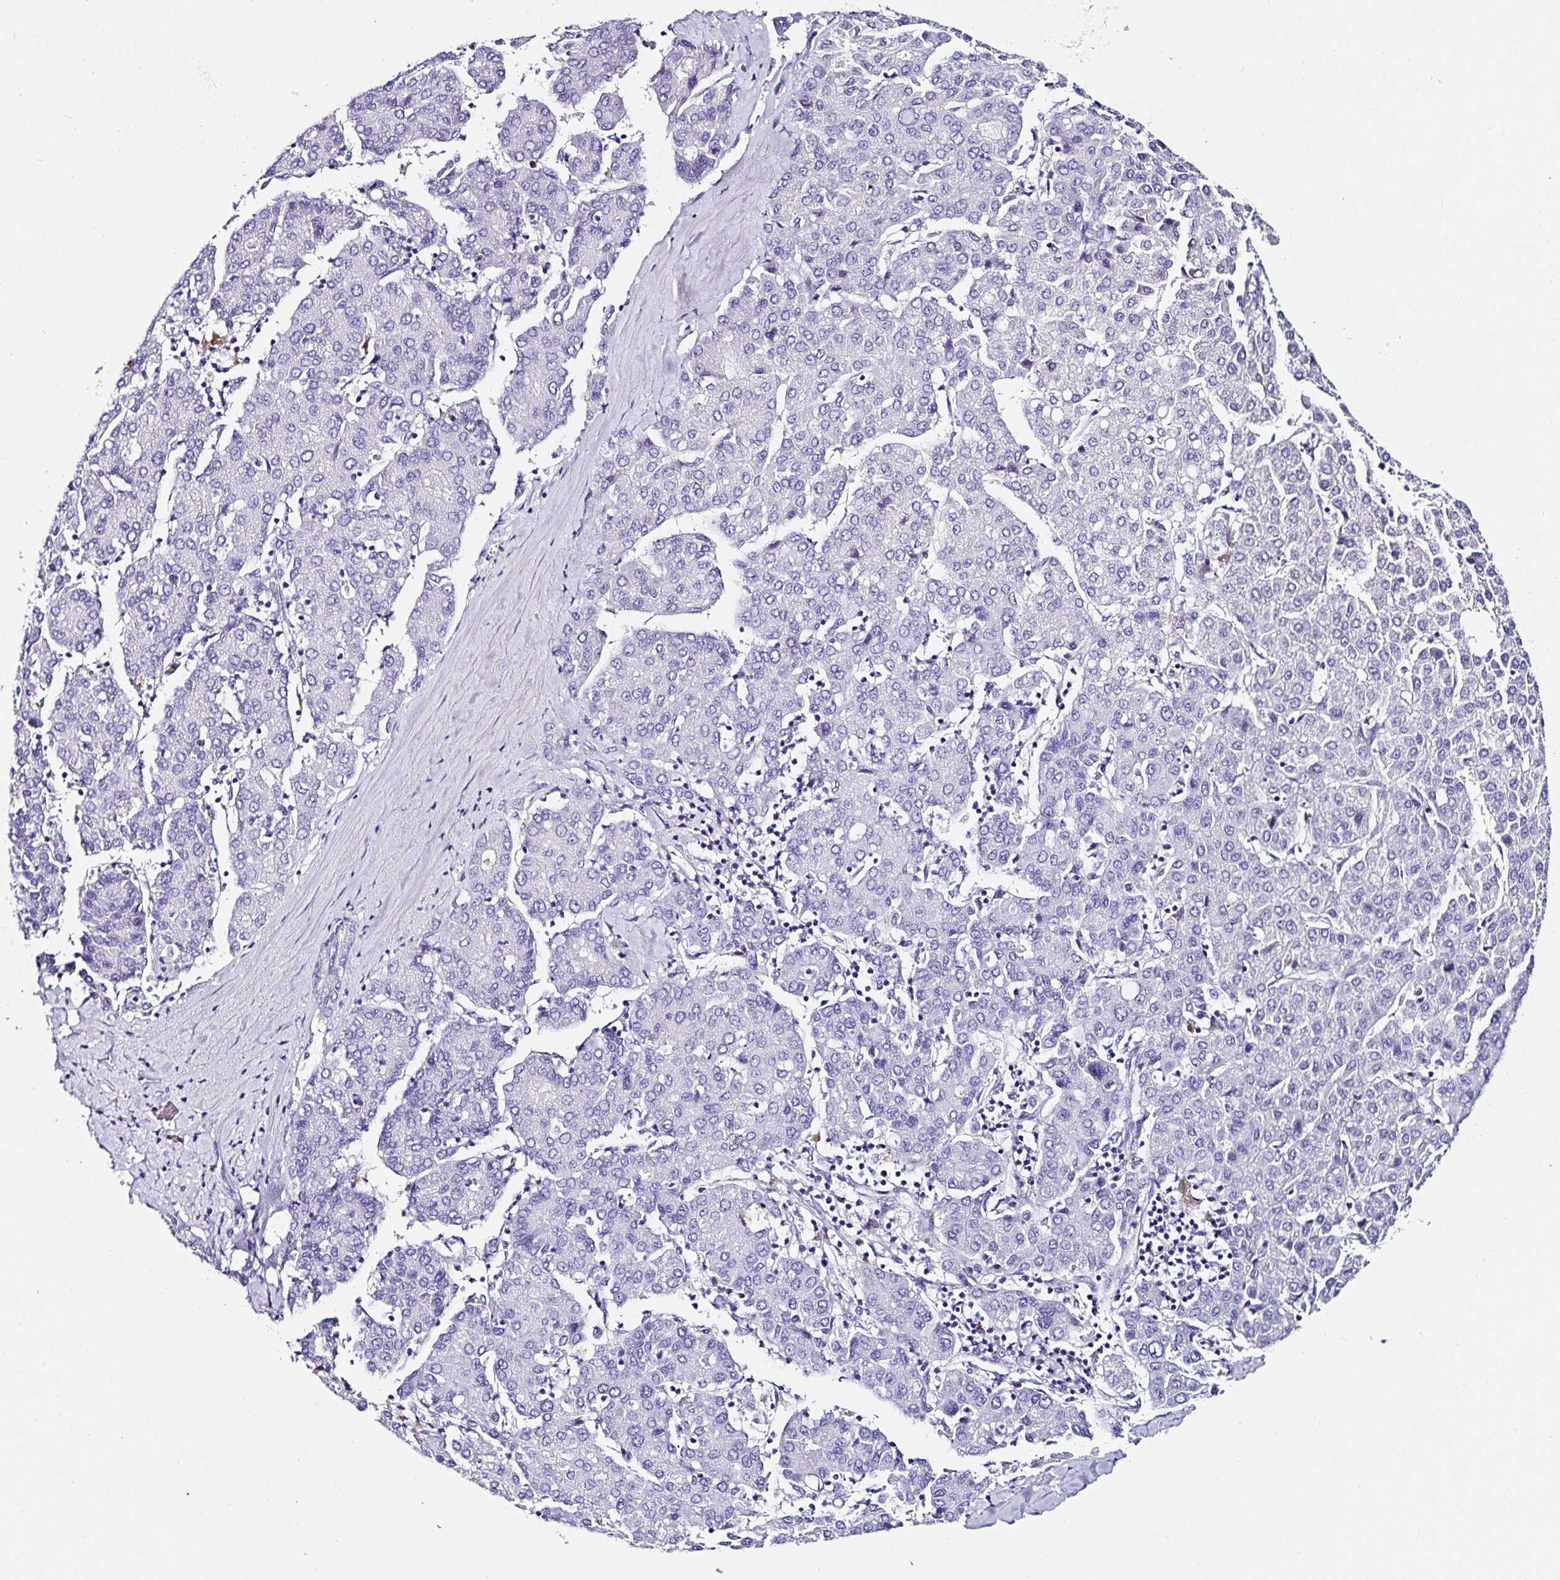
{"staining": {"intensity": "negative", "quantity": "none", "location": "none"}, "tissue": "liver cancer", "cell_type": "Tumor cells", "image_type": "cancer", "snomed": [{"axis": "morphology", "description": "Carcinoma, Hepatocellular, NOS"}, {"axis": "topography", "description": "Liver"}], "caption": "There is no significant expression in tumor cells of liver cancer (hepatocellular carcinoma).", "gene": "TMPRSS11E", "patient": {"sex": "male", "age": 65}}